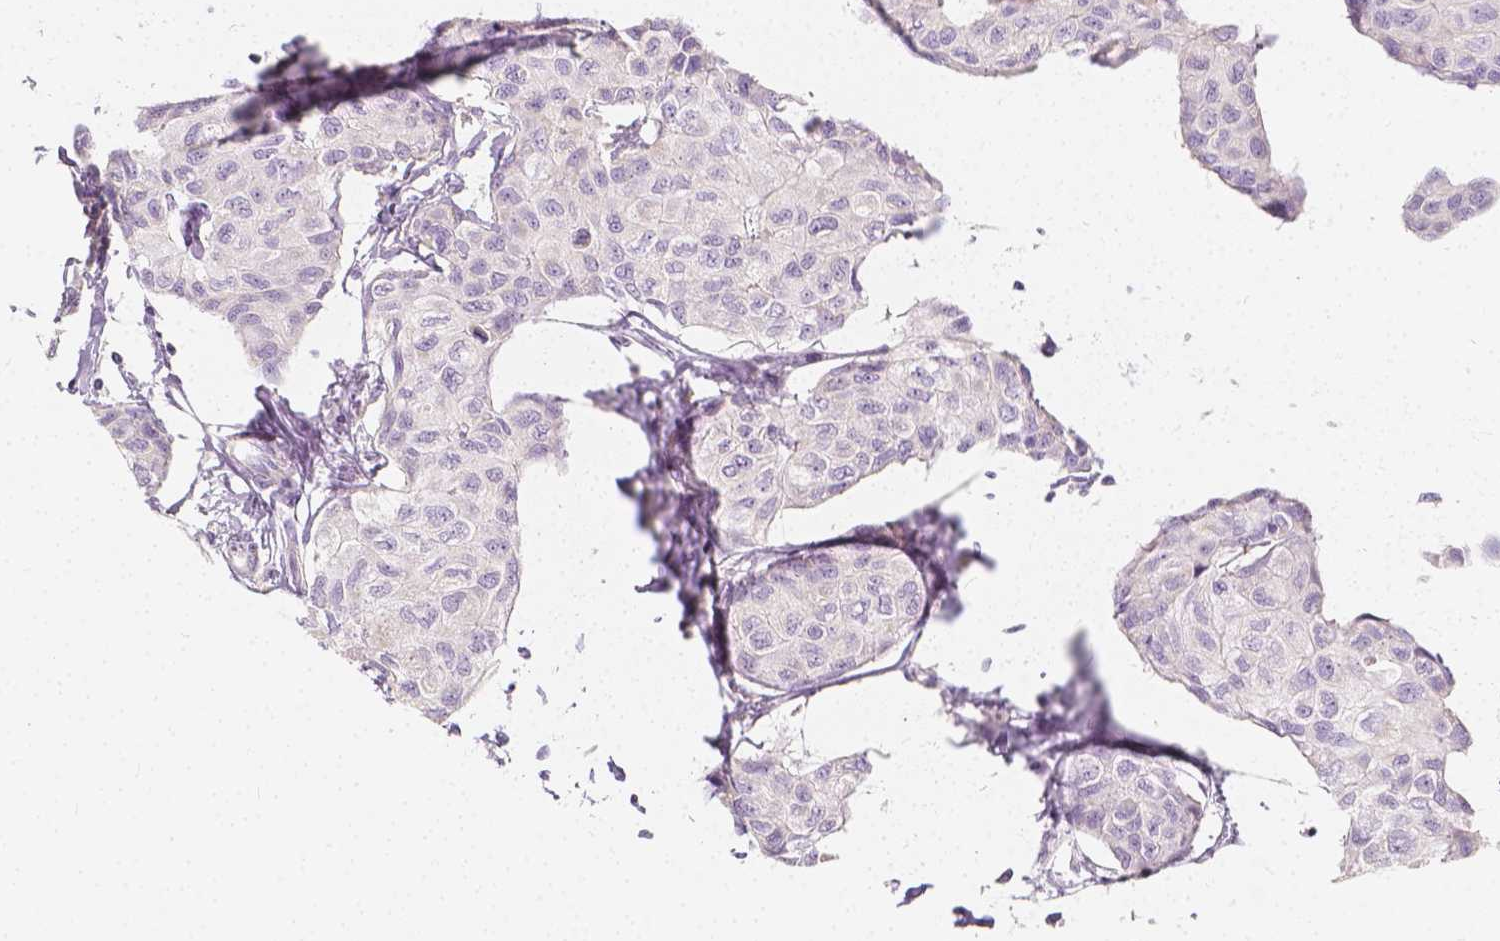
{"staining": {"intensity": "negative", "quantity": "none", "location": "none"}, "tissue": "breast cancer", "cell_type": "Tumor cells", "image_type": "cancer", "snomed": [{"axis": "morphology", "description": "Duct carcinoma"}, {"axis": "topography", "description": "Breast"}], "caption": "Immunohistochemical staining of human breast cancer displays no significant positivity in tumor cells.", "gene": "RBFOX1", "patient": {"sex": "female", "age": 80}}